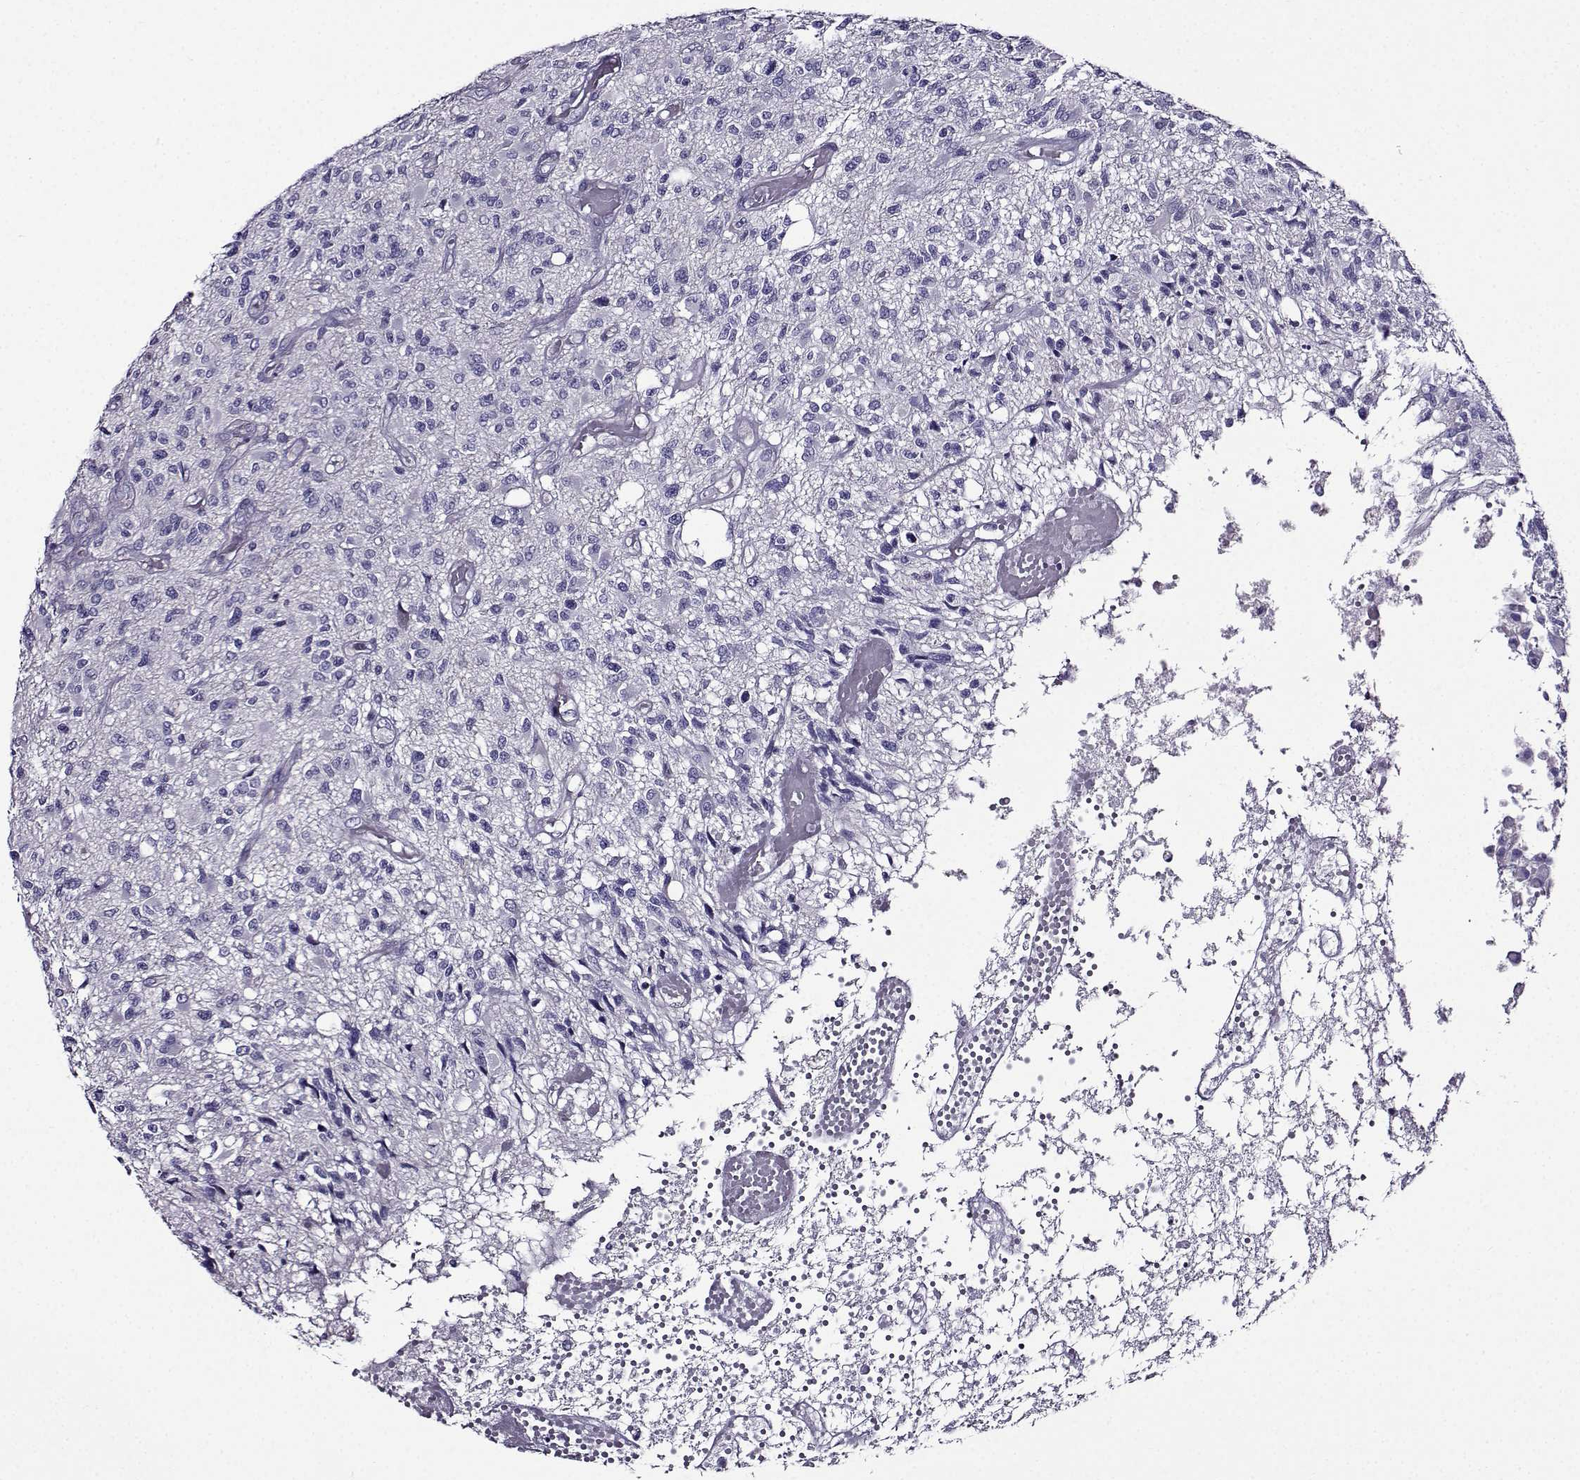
{"staining": {"intensity": "negative", "quantity": "none", "location": "none"}, "tissue": "glioma", "cell_type": "Tumor cells", "image_type": "cancer", "snomed": [{"axis": "morphology", "description": "Glioma, malignant, High grade"}, {"axis": "topography", "description": "Brain"}], "caption": "Tumor cells show no significant staining in high-grade glioma (malignant). (IHC, brightfield microscopy, high magnification).", "gene": "TMEM266", "patient": {"sex": "female", "age": 63}}